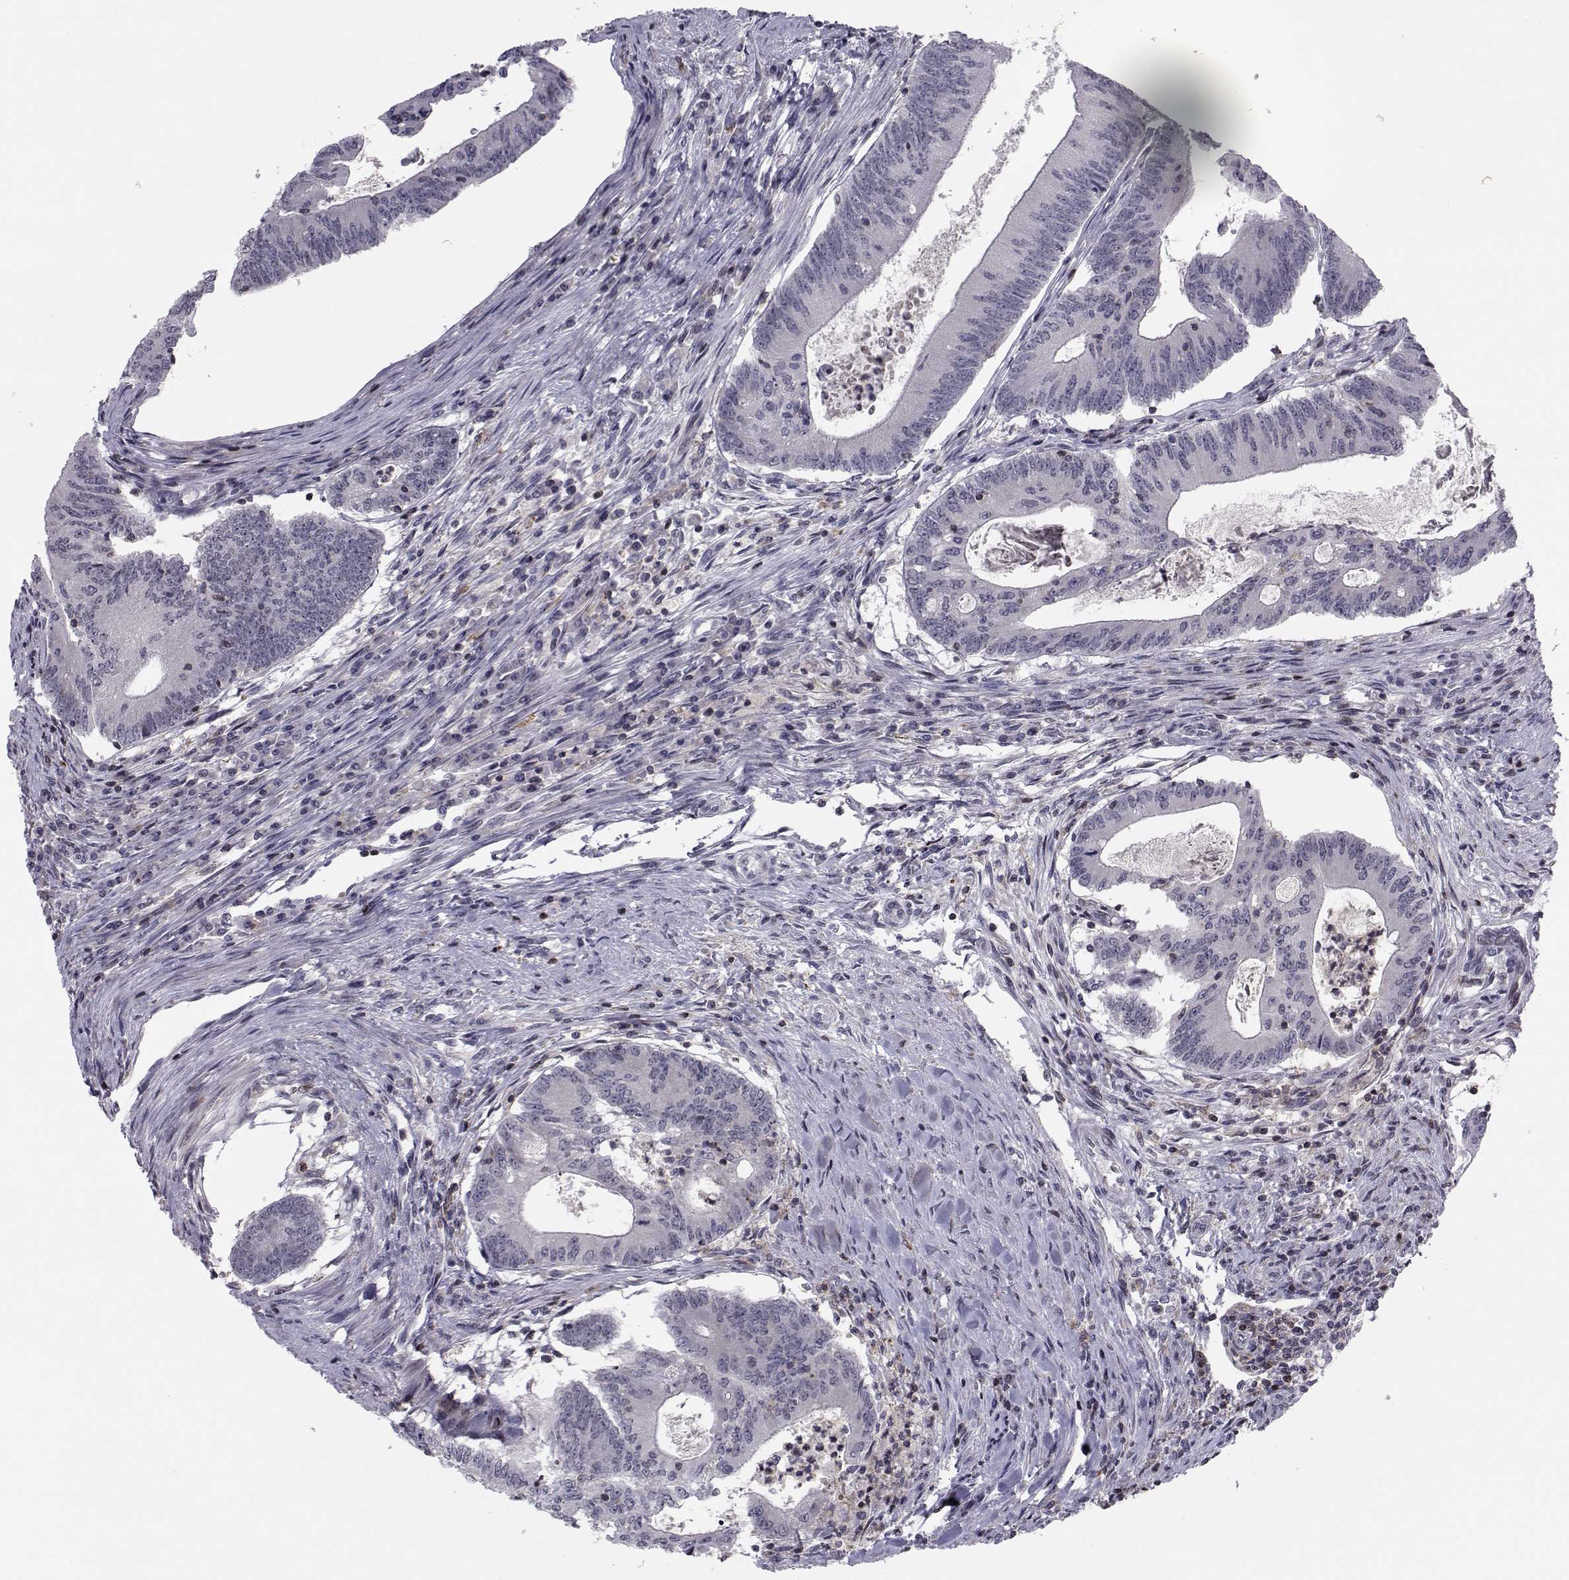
{"staining": {"intensity": "negative", "quantity": "none", "location": "none"}, "tissue": "colorectal cancer", "cell_type": "Tumor cells", "image_type": "cancer", "snomed": [{"axis": "morphology", "description": "Adenocarcinoma, NOS"}, {"axis": "topography", "description": "Colon"}], "caption": "The immunohistochemistry micrograph has no significant expression in tumor cells of adenocarcinoma (colorectal) tissue.", "gene": "PCP4L1", "patient": {"sex": "female", "age": 70}}